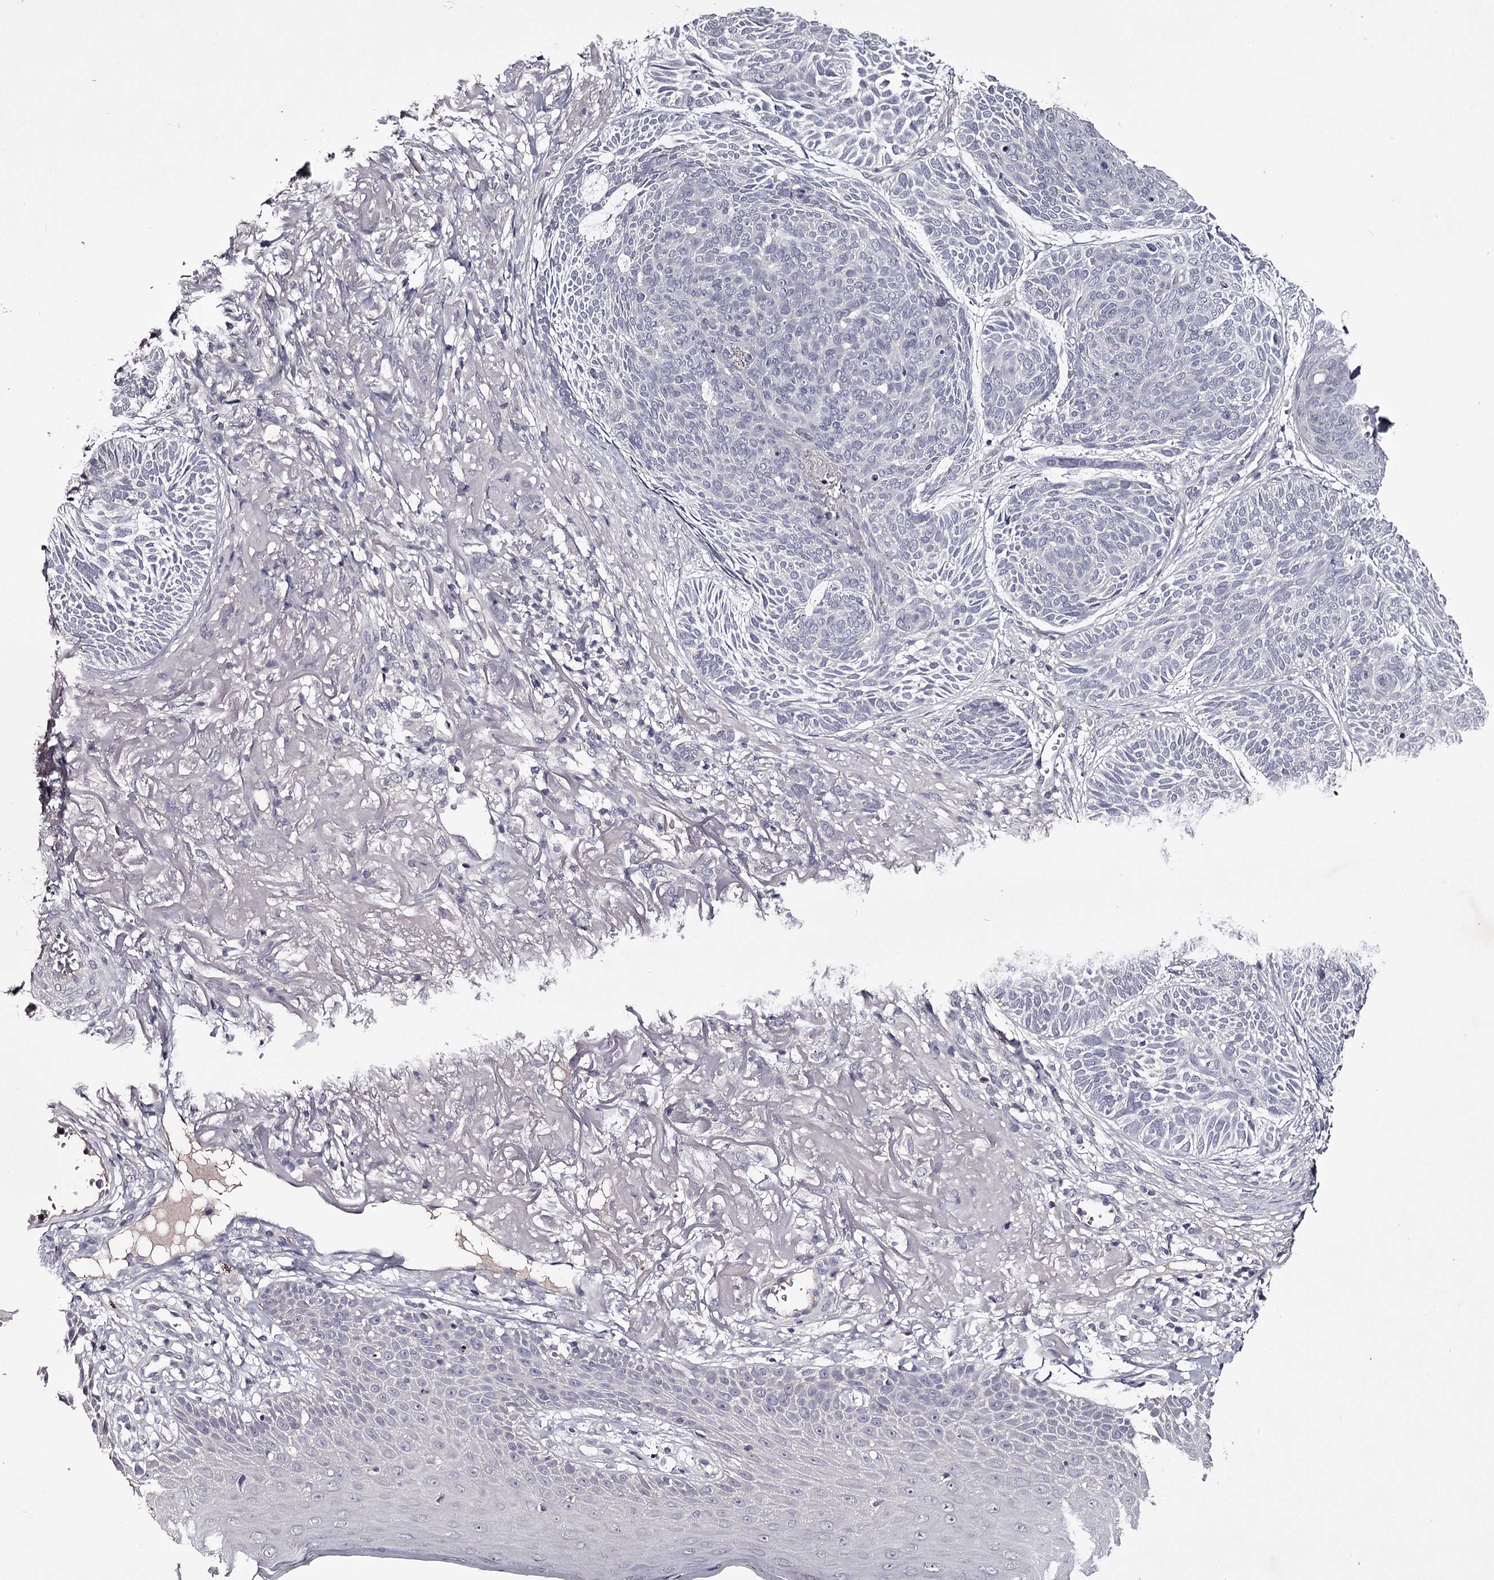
{"staining": {"intensity": "negative", "quantity": "none", "location": "none"}, "tissue": "skin cancer", "cell_type": "Tumor cells", "image_type": "cancer", "snomed": [{"axis": "morphology", "description": "Normal tissue, NOS"}, {"axis": "morphology", "description": "Basal cell carcinoma"}, {"axis": "topography", "description": "Skin"}], "caption": "There is no significant expression in tumor cells of basal cell carcinoma (skin).", "gene": "PRM2", "patient": {"sex": "male", "age": 66}}